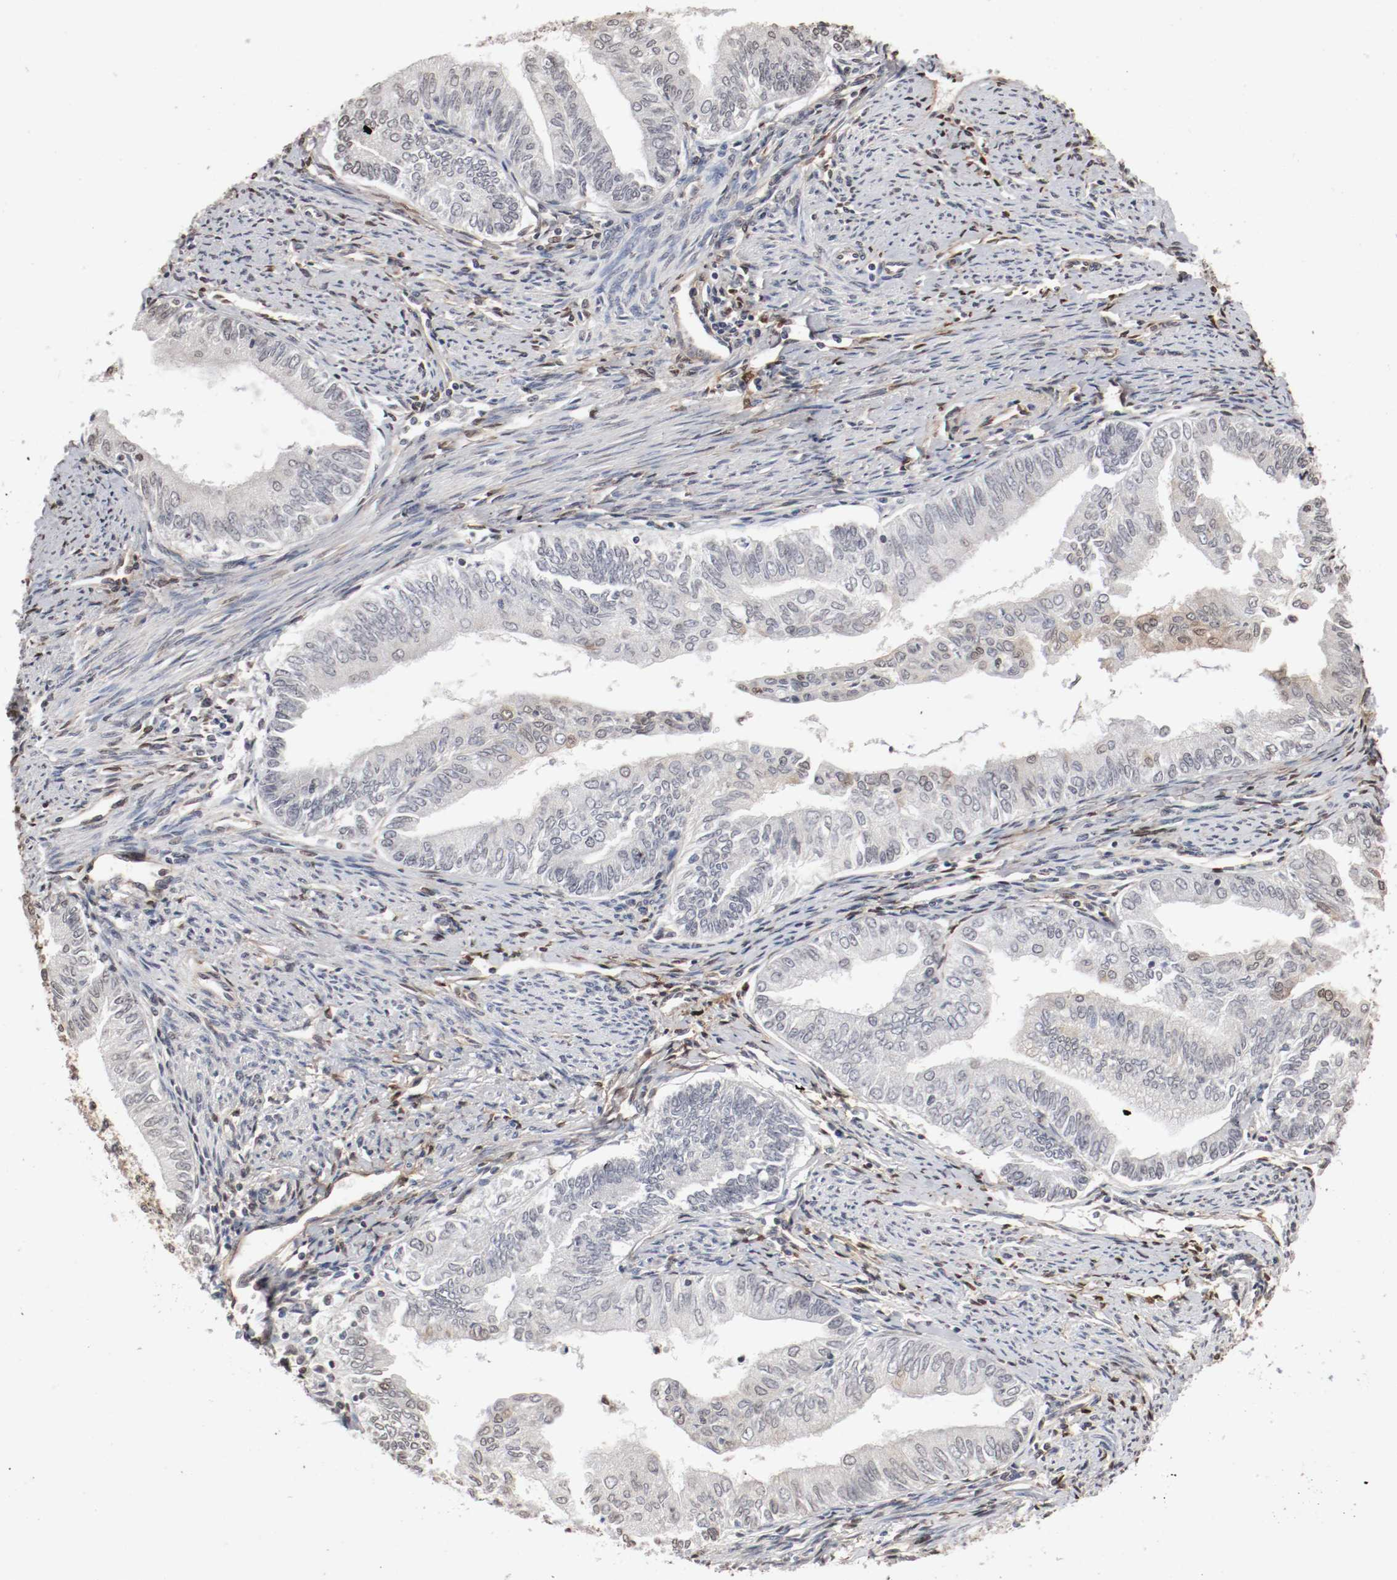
{"staining": {"intensity": "weak", "quantity": "<25%", "location": "cytoplasmic/membranous,nuclear"}, "tissue": "endometrial cancer", "cell_type": "Tumor cells", "image_type": "cancer", "snomed": [{"axis": "morphology", "description": "Adenocarcinoma, NOS"}, {"axis": "topography", "description": "Endometrium"}], "caption": "Immunohistochemical staining of endometrial cancer displays no significant staining in tumor cells. The staining is performed using DAB brown chromogen with nuclei counter-stained in using hematoxylin.", "gene": "WASL", "patient": {"sex": "female", "age": 66}}